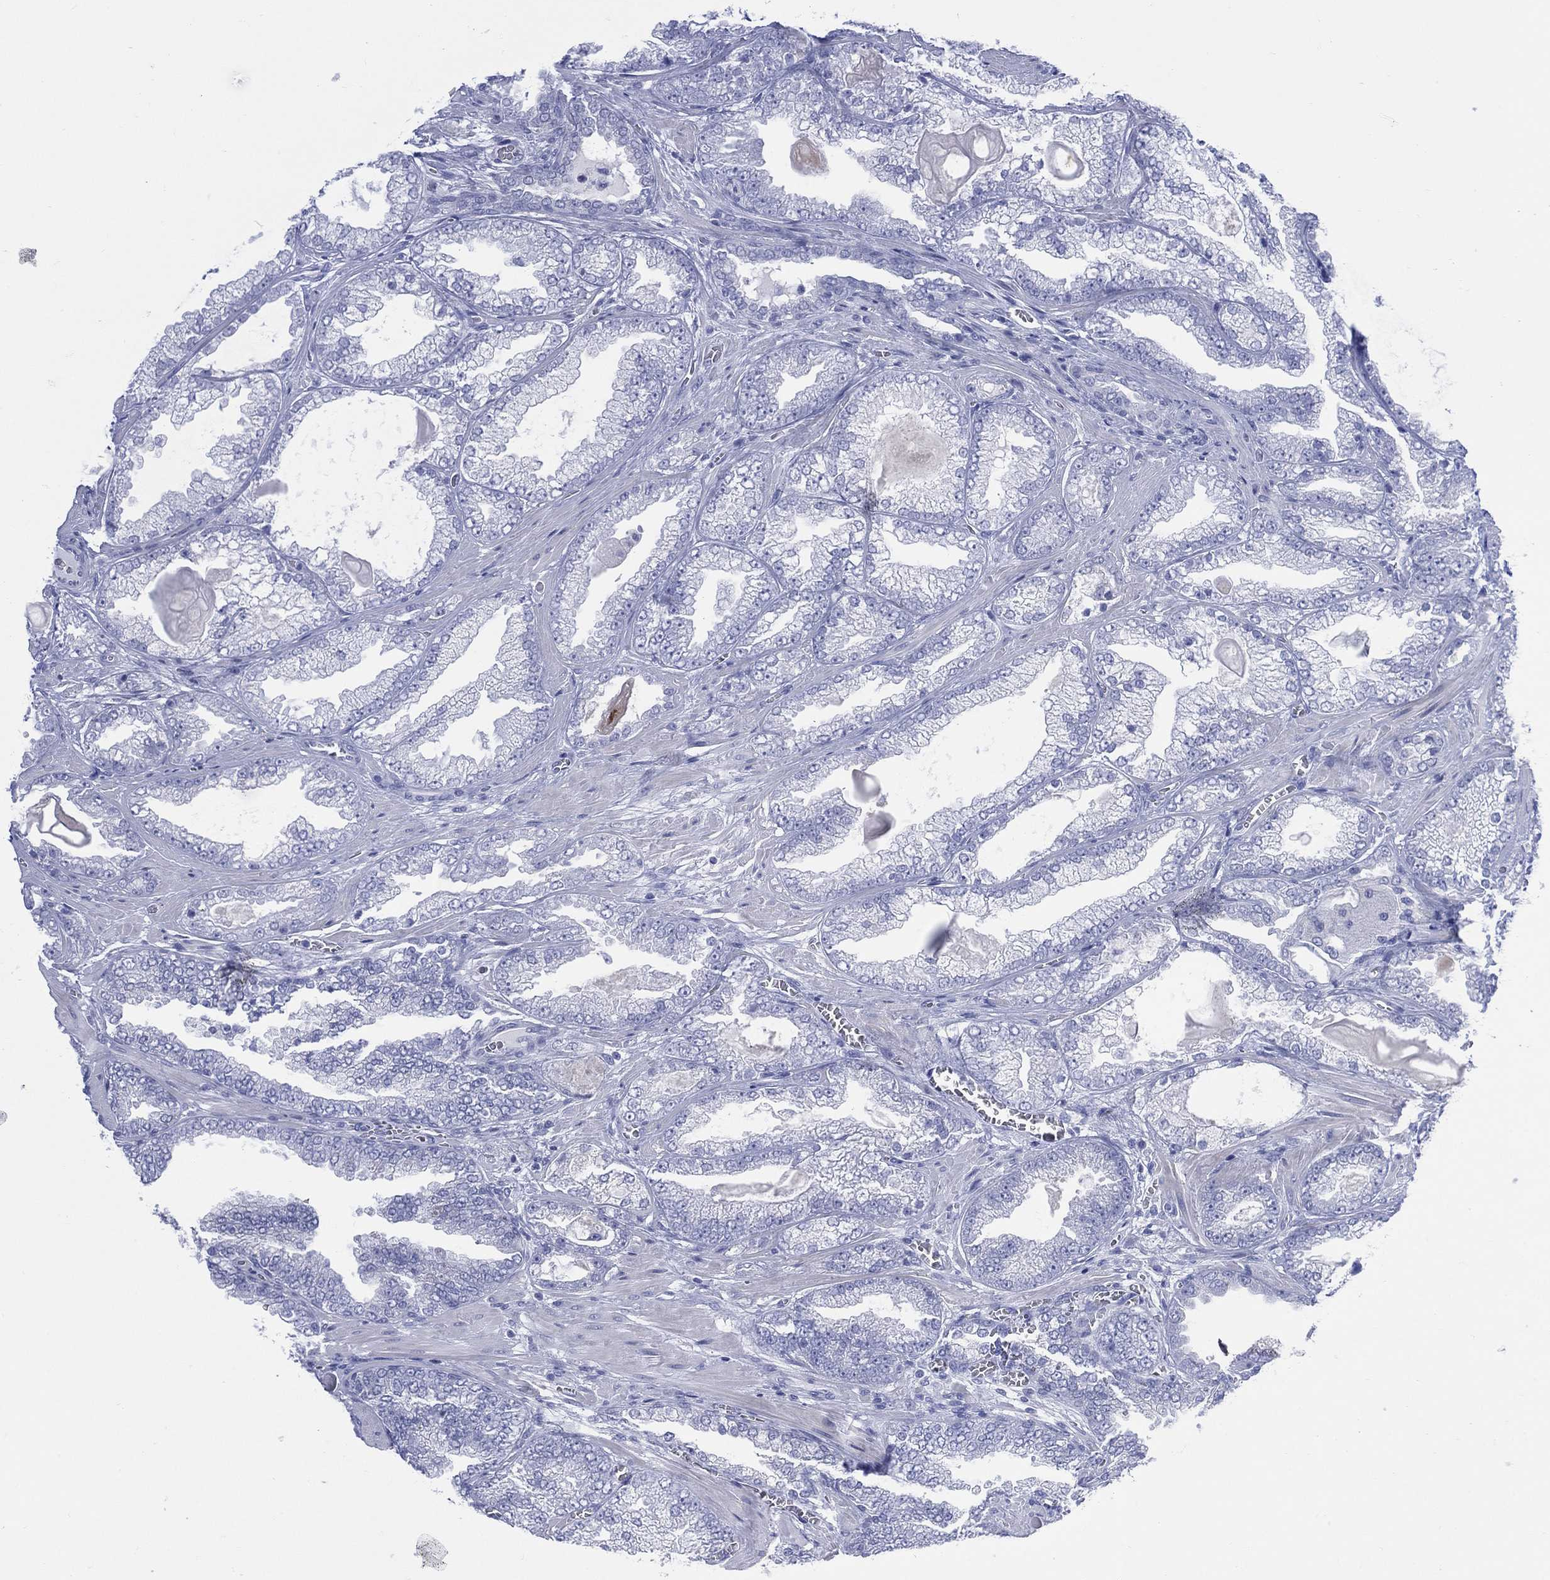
{"staining": {"intensity": "negative", "quantity": "none", "location": "none"}, "tissue": "prostate cancer", "cell_type": "Tumor cells", "image_type": "cancer", "snomed": [{"axis": "morphology", "description": "Adenocarcinoma, Low grade"}, {"axis": "topography", "description": "Prostate"}], "caption": "A photomicrograph of adenocarcinoma (low-grade) (prostate) stained for a protein reveals no brown staining in tumor cells.", "gene": "LRRD1", "patient": {"sex": "male", "age": 57}}